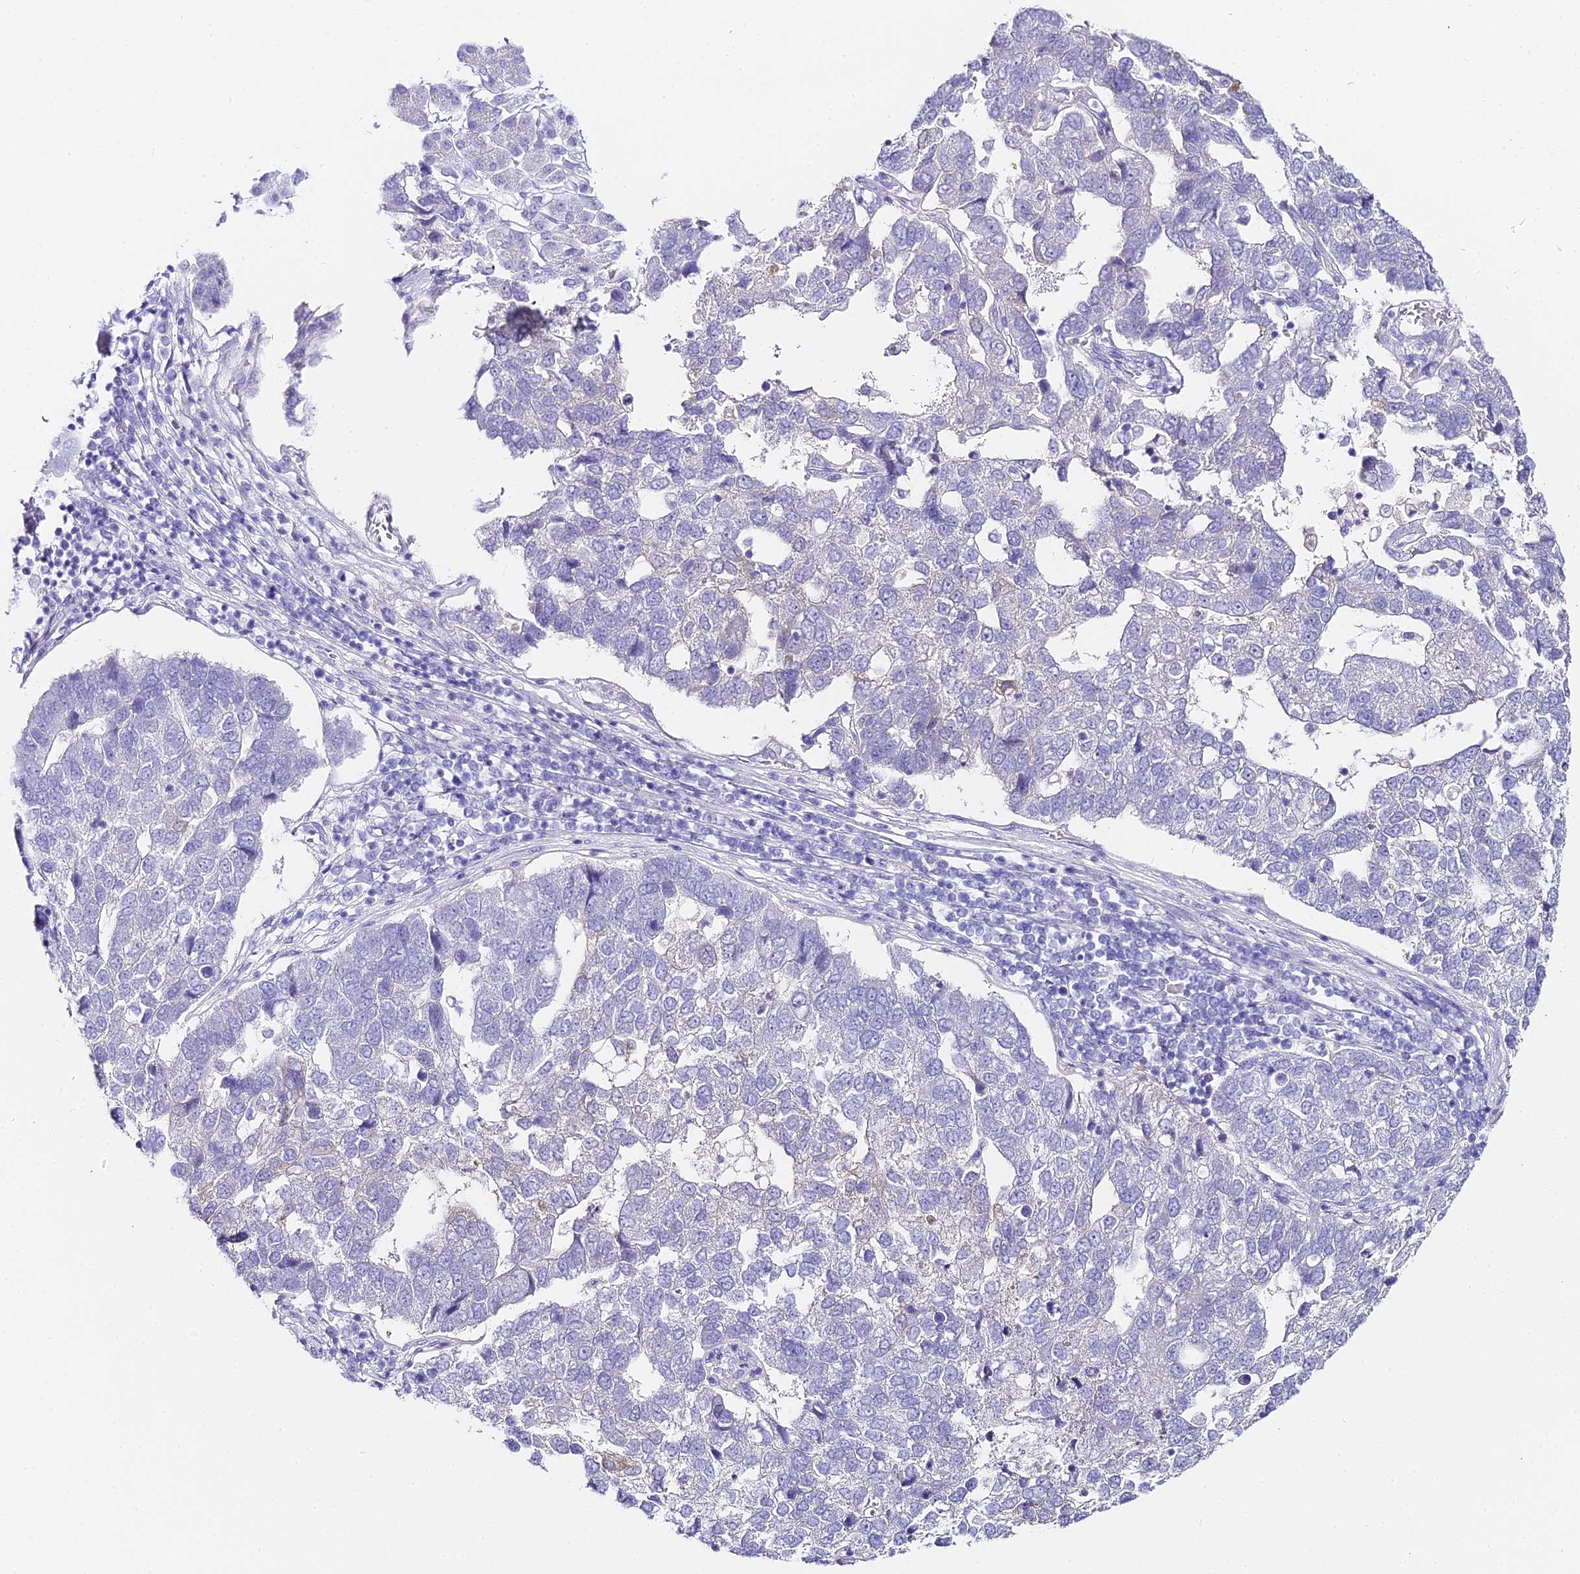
{"staining": {"intensity": "negative", "quantity": "none", "location": "none"}, "tissue": "pancreatic cancer", "cell_type": "Tumor cells", "image_type": "cancer", "snomed": [{"axis": "morphology", "description": "Adenocarcinoma, NOS"}, {"axis": "topography", "description": "Pancreas"}], "caption": "Immunohistochemistry photomicrograph of pancreatic adenocarcinoma stained for a protein (brown), which displays no positivity in tumor cells.", "gene": "ABHD14A-ACY1", "patient": {"sex": "female", "age": 61}}